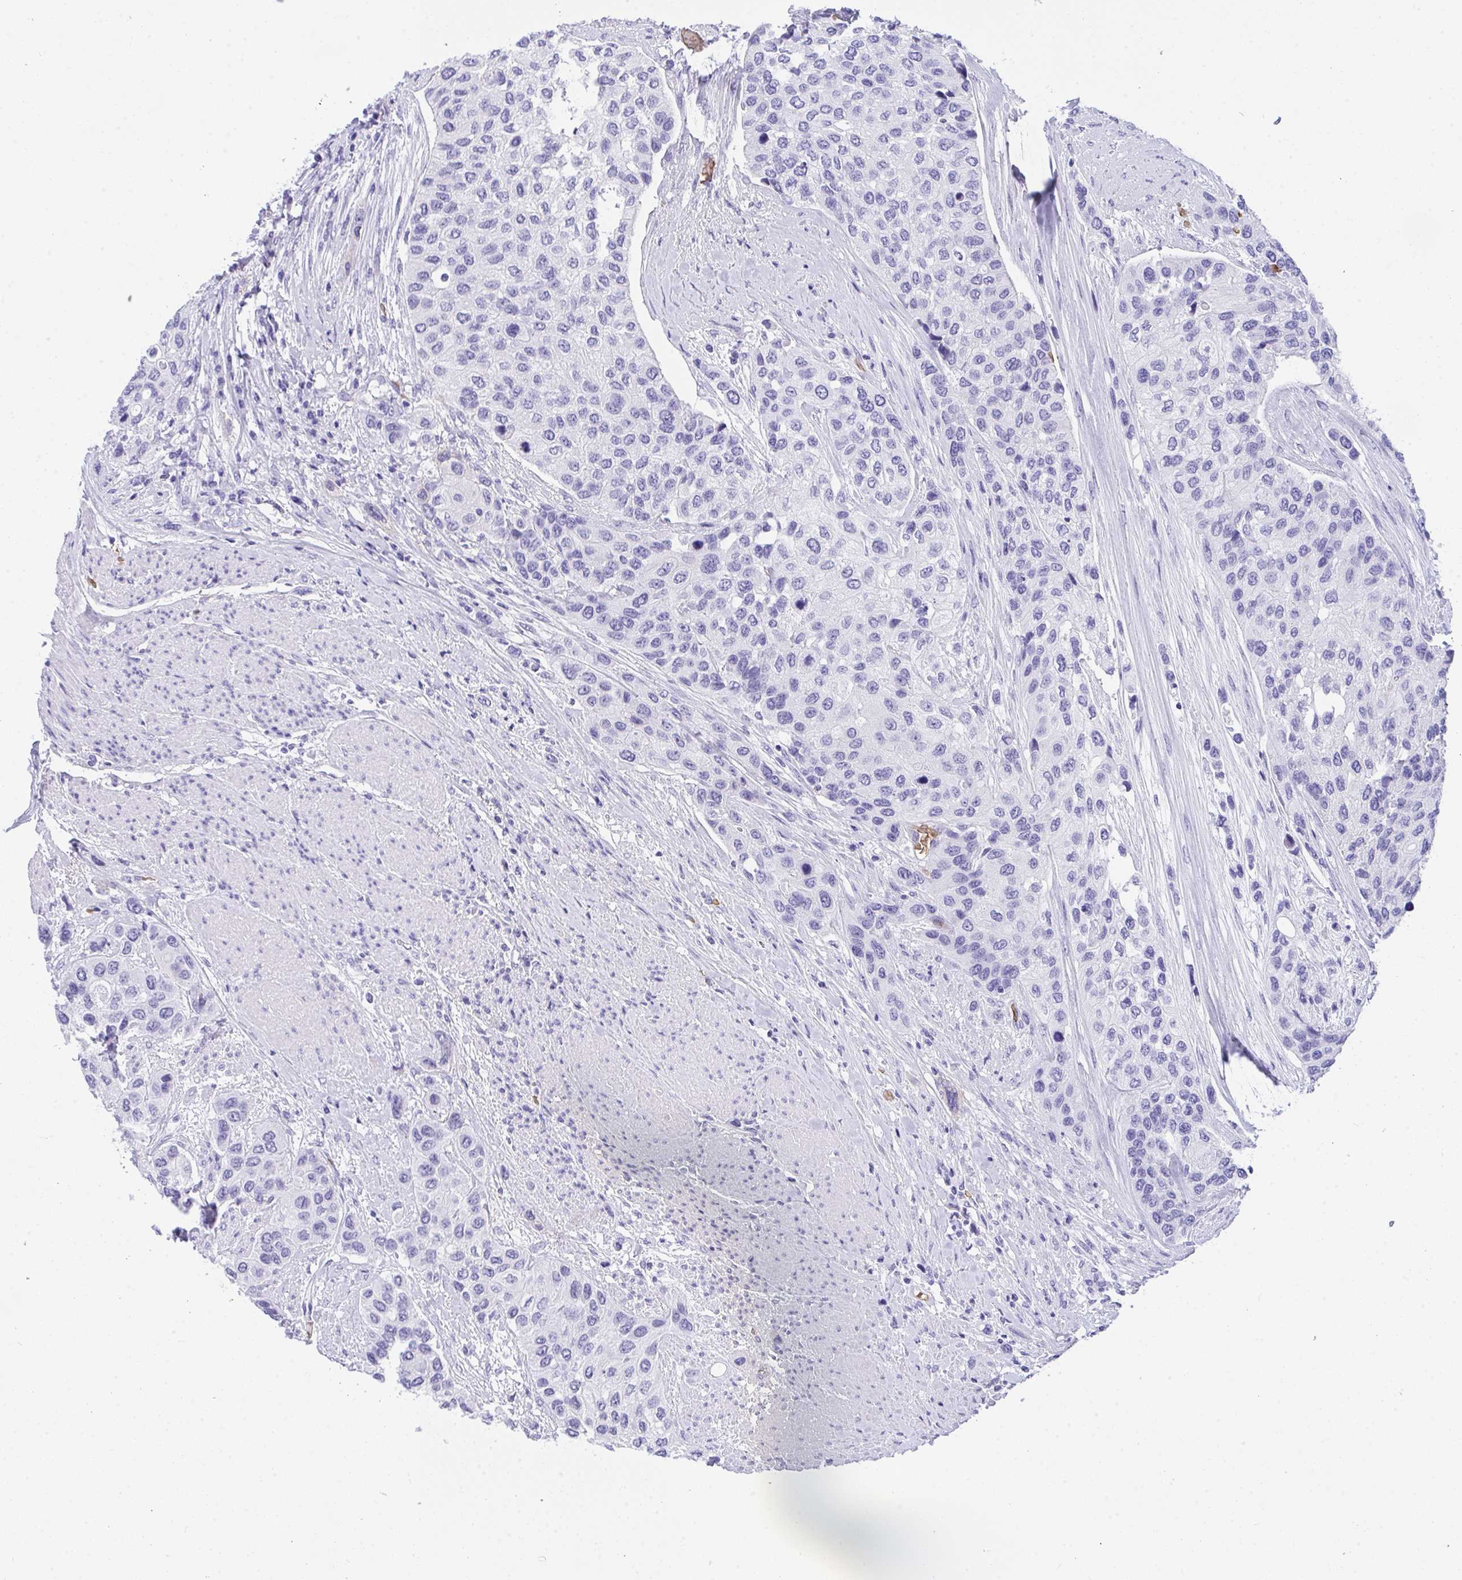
{"staining": {"intensity": "negative", "quantity": "none", "location": "none"}, "tissue": "urothelial cancer", "cell_type": "Tumor cells", "image_type": "cancer", "snomed": [{"axis": "morphology", "description": "Normal tissue, NOS"}, {"axis": "morphology", "description": "Urothelial carcinoma, High grade"}, {"axis": "topography", "description": "Vascular tissue"}, {"axis": "topography", "description": "Urinary bladder"}], "caption": "Protein analysis of urothelial cancer reveals no significant staining in tumor cells. (Immunohistochemistry, brightfield microscopy, high magnification).", "gene": "ANK1", "patient": {"sex": "female", "age": 56}}